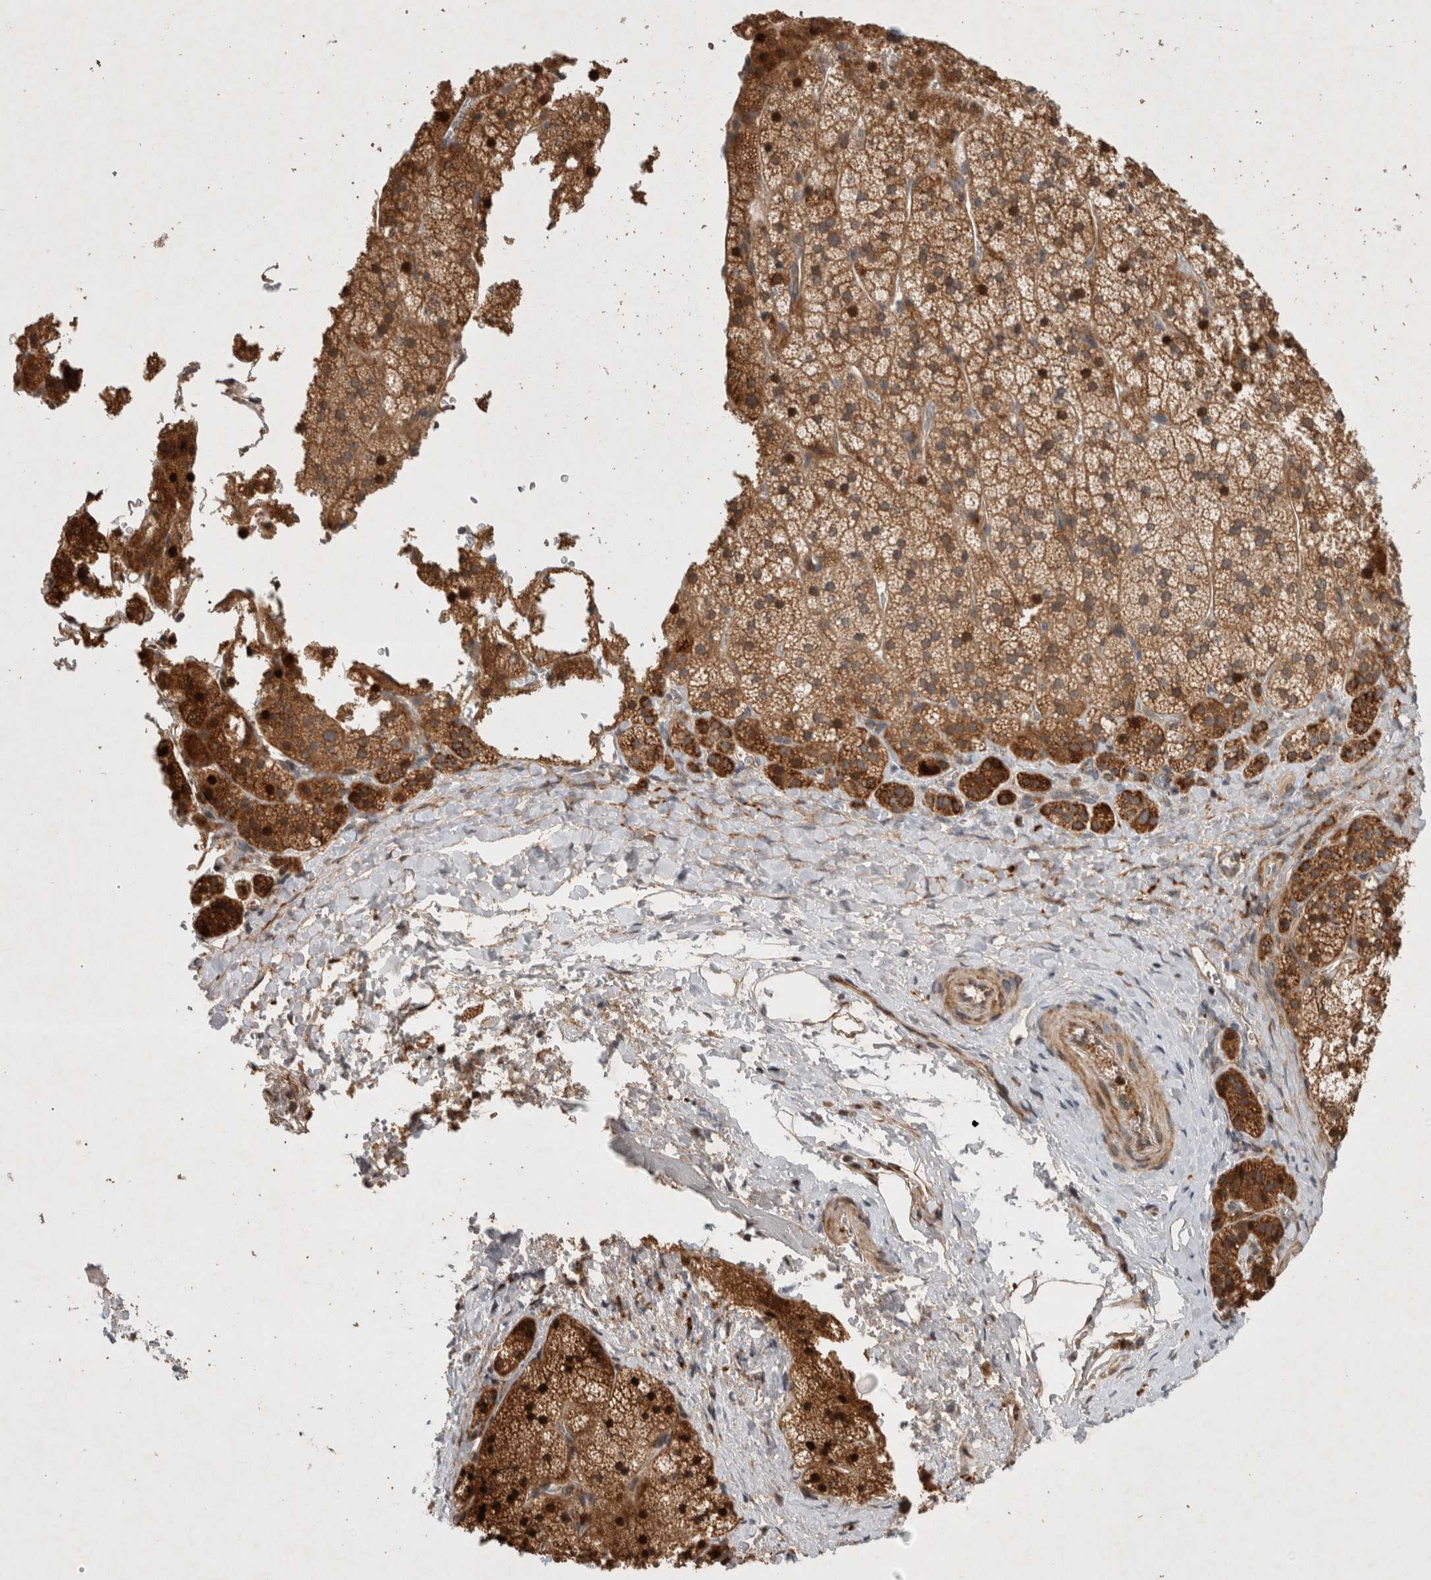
{"staining": {"intensity": "strong", "quantity": "25%-75%", "location": "cytoplasmic/membranous,nuclear"}, "tissue": "adrenal gland", "cell_type": "Glandular cells", "image_type": "normal", "snomed": [{"axis": "morphology", "description": "Normal tissue, NOS"}, {"axis": "topography", "description": "Adrenal gland"}], "caption": "Unremarkable adrenal gland was stained to show a protein in brown. There is high levels of strong cytoplasmic/membranous,nuclear staining in approximately 25%-75% of glandular cells.", "gene": "SERAC1", "patient": {"sex": "female", "age": 44}}